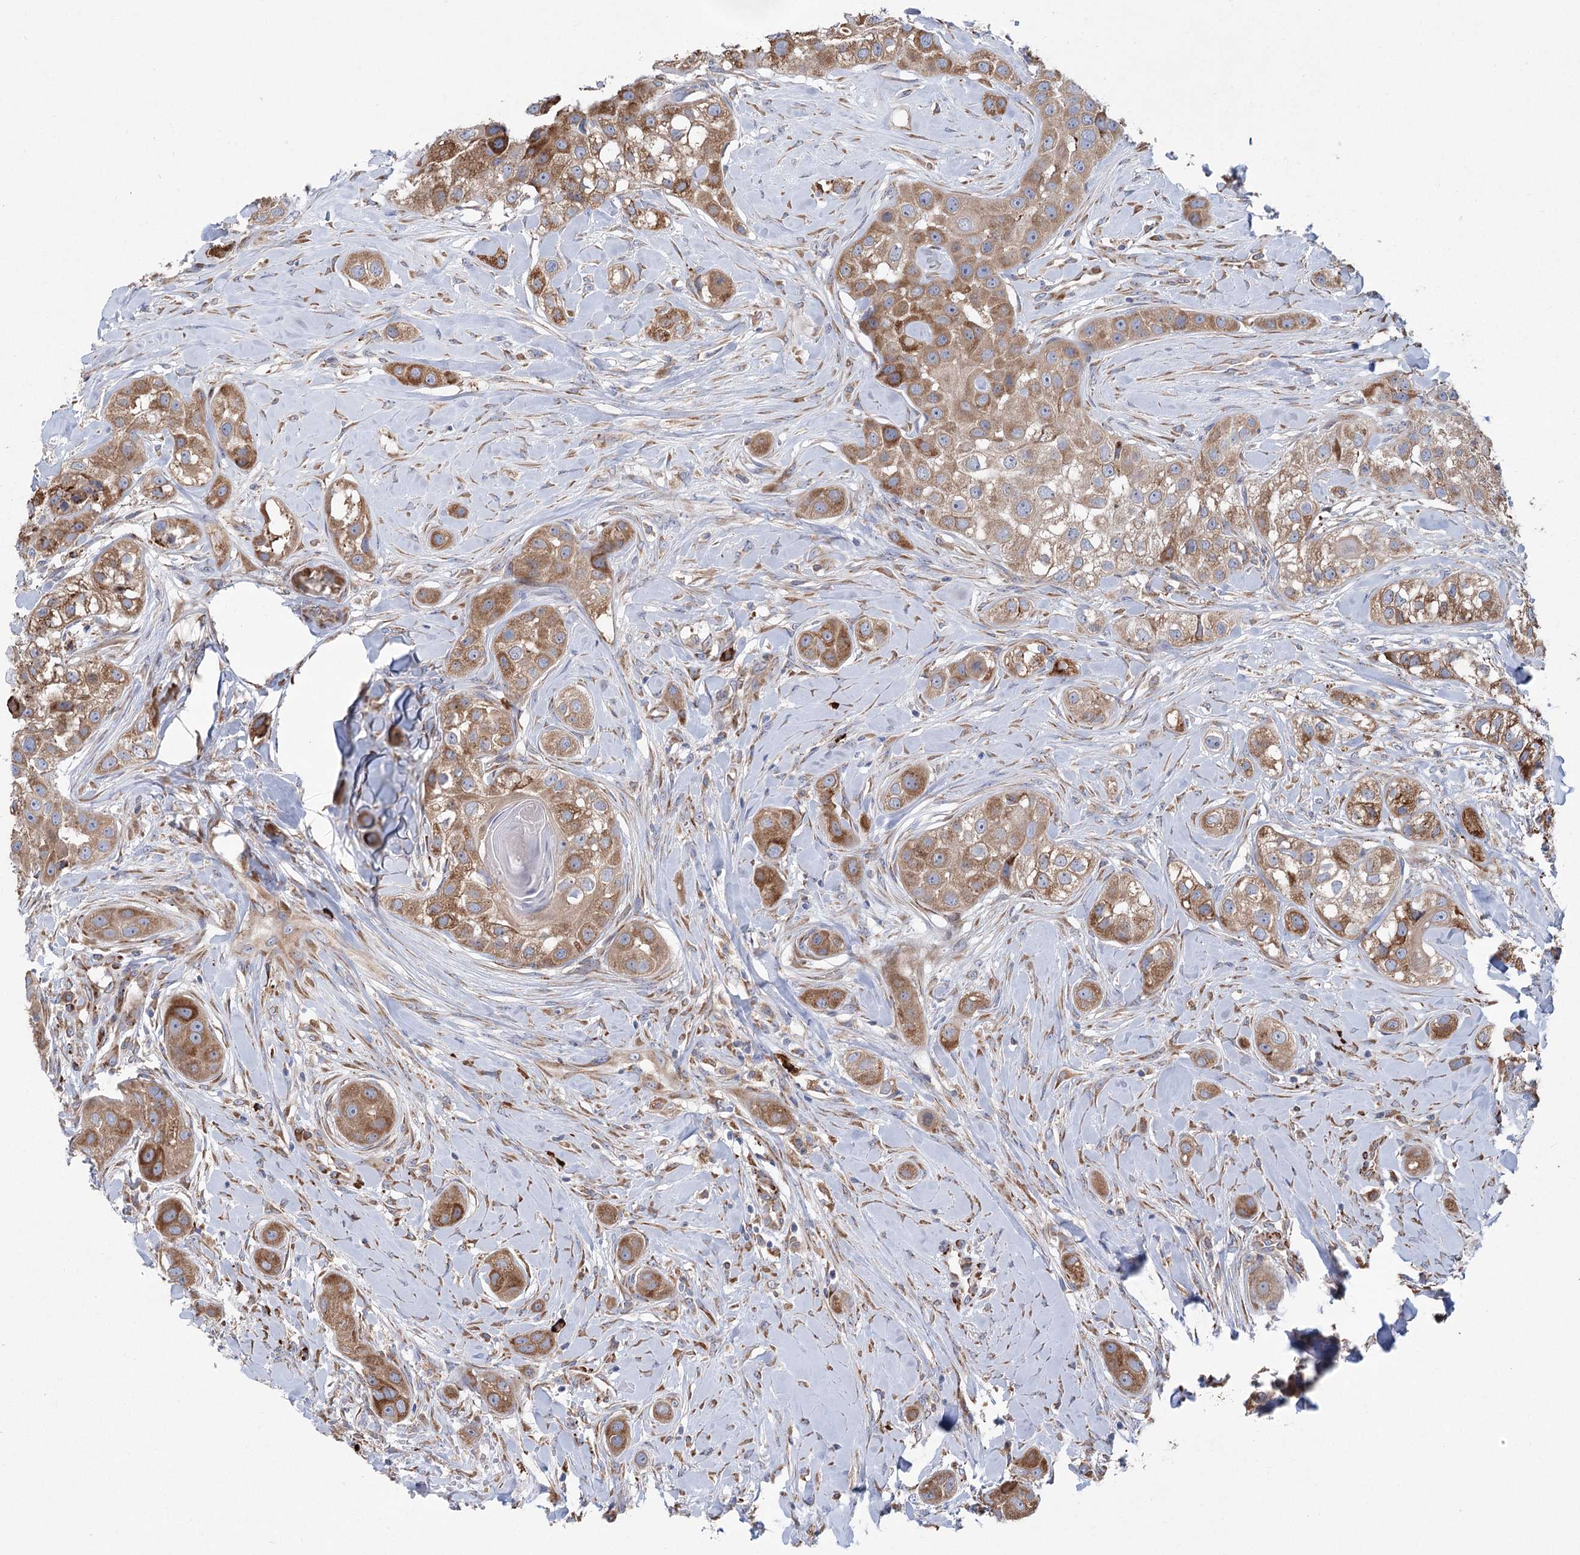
{"staining": {"intensity": "moderate", "quantity": ">75%", "location": "cytoplasmic/membranous"}, "tissue": "head and neck cancer", "cell_type": "Tumor cells", "image_type": "cancer", "snomed": [{"axis": "morphology", "description": "Normal tissue, NOS"}, {"axis": "morphology", "description": "Squamous cell carcinoma, NOS"}, {"axis": "topography", "description": "Skeletal muscle"}, {"axis": "topography", "description": "Head-Neck"}], "caption": "IHC (DAB) staining of human head and neck cancer demonstrates moderate cytoplasmic/membranous protein staining in approximately >75% of tumor cells.", "gene": "METTL24", "patient": {"sex": "male", "age": 51}}